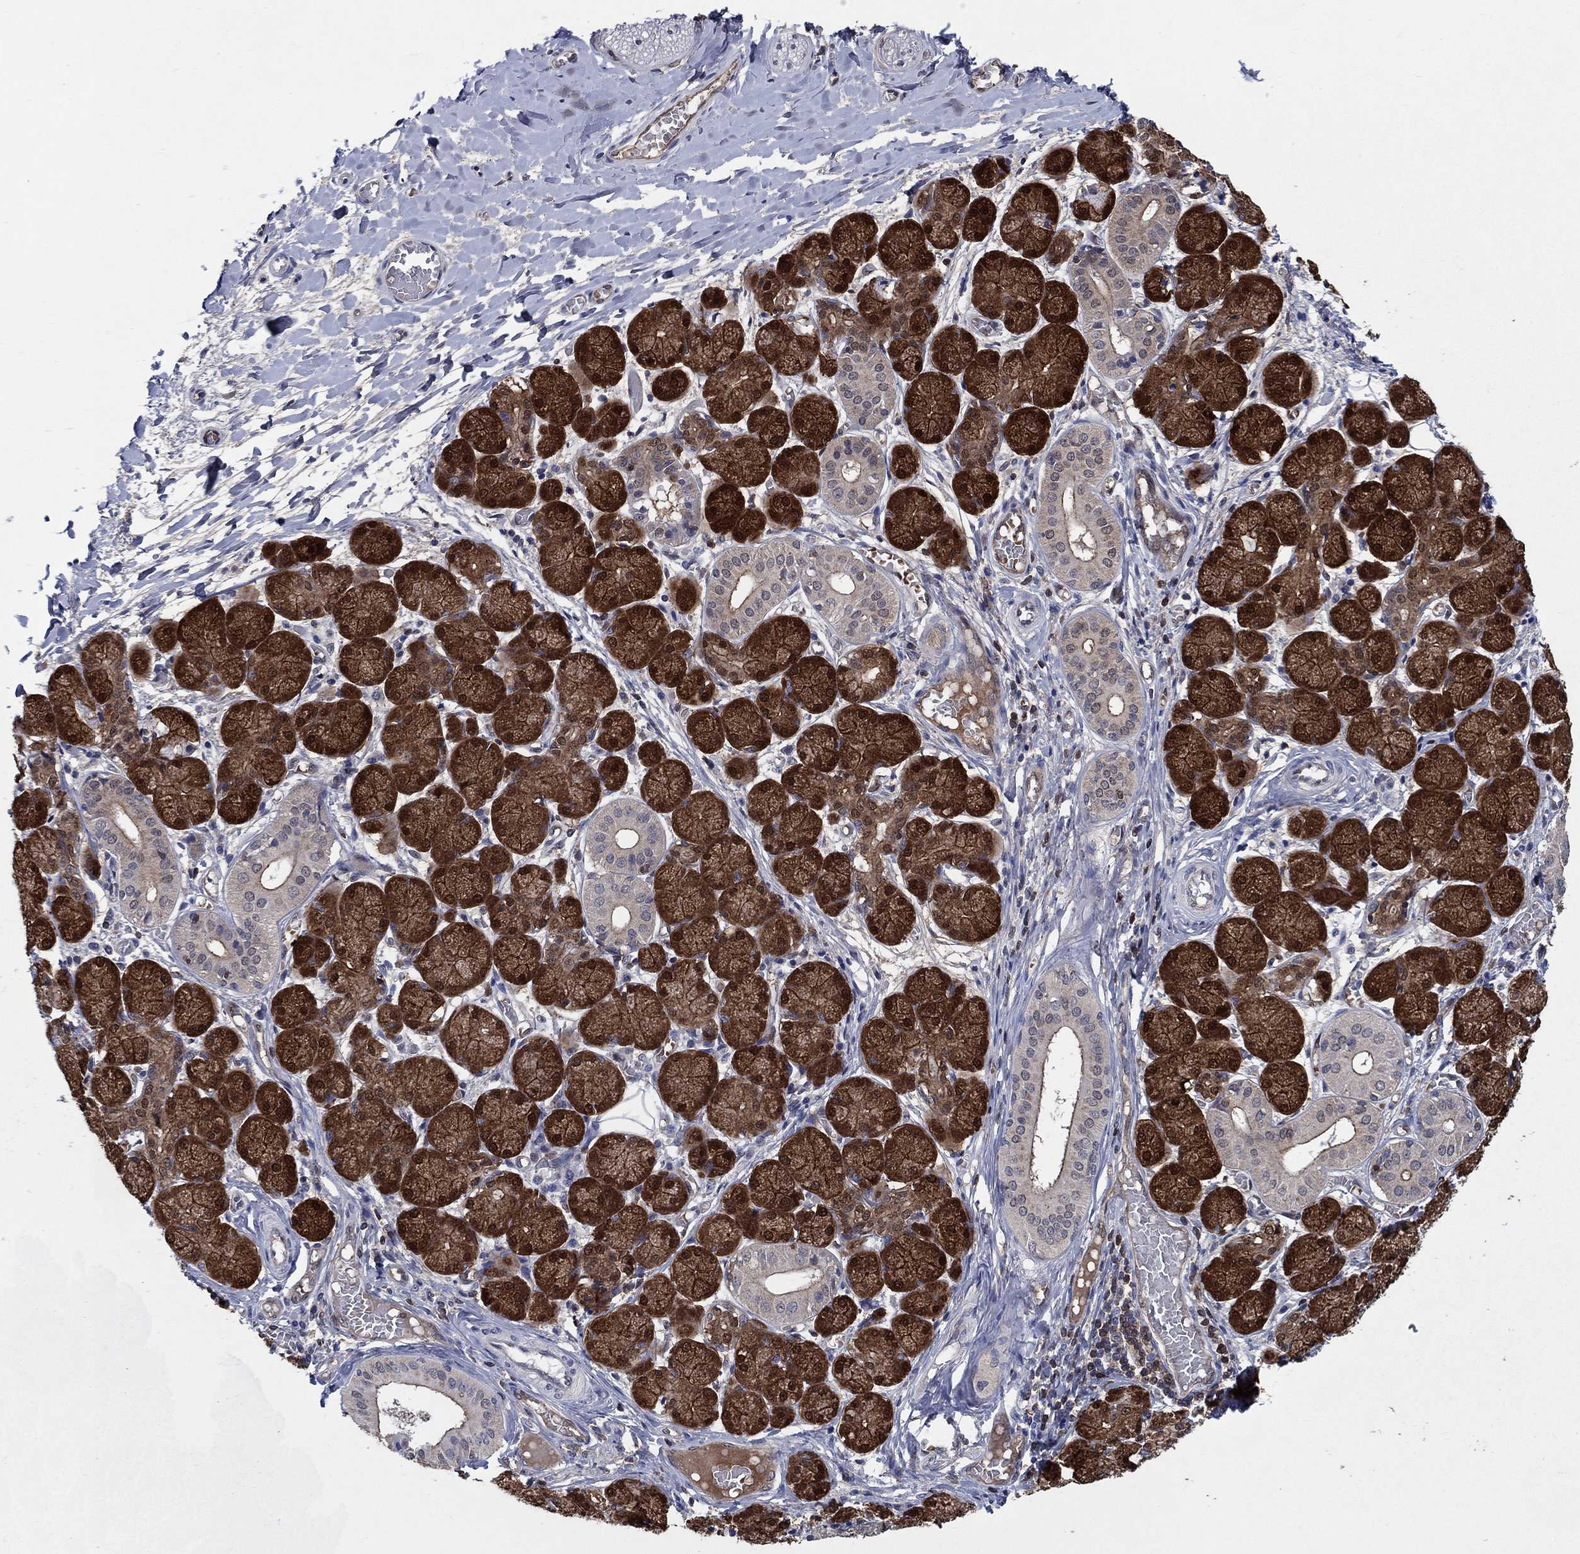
{"staining": {"intensity": "strong", "quantity": "25%-75%", "location": "cytoplasmic/membranous"}, "tissue": "salivary gland", "cell_type": "Glandular cells", "image_type": "normal", "snomed": [{"axis": "morphology", "description": "Normal tissue, NOS"}, {"axis": "topography", "description": "Salivary gland"}, {"axis": "topography", "description": "Peripheral nerve tissue"}], "caption": "IHC (DAB (3,3'-diaminobenzidine)) staining of unremarkable salivary gland reveals strong cytoplasmic/membranous protein staining in about 25%-75% of glandular cells.", "gene": "AGFG2", "patient": {"sex": "female", "age": 24}}